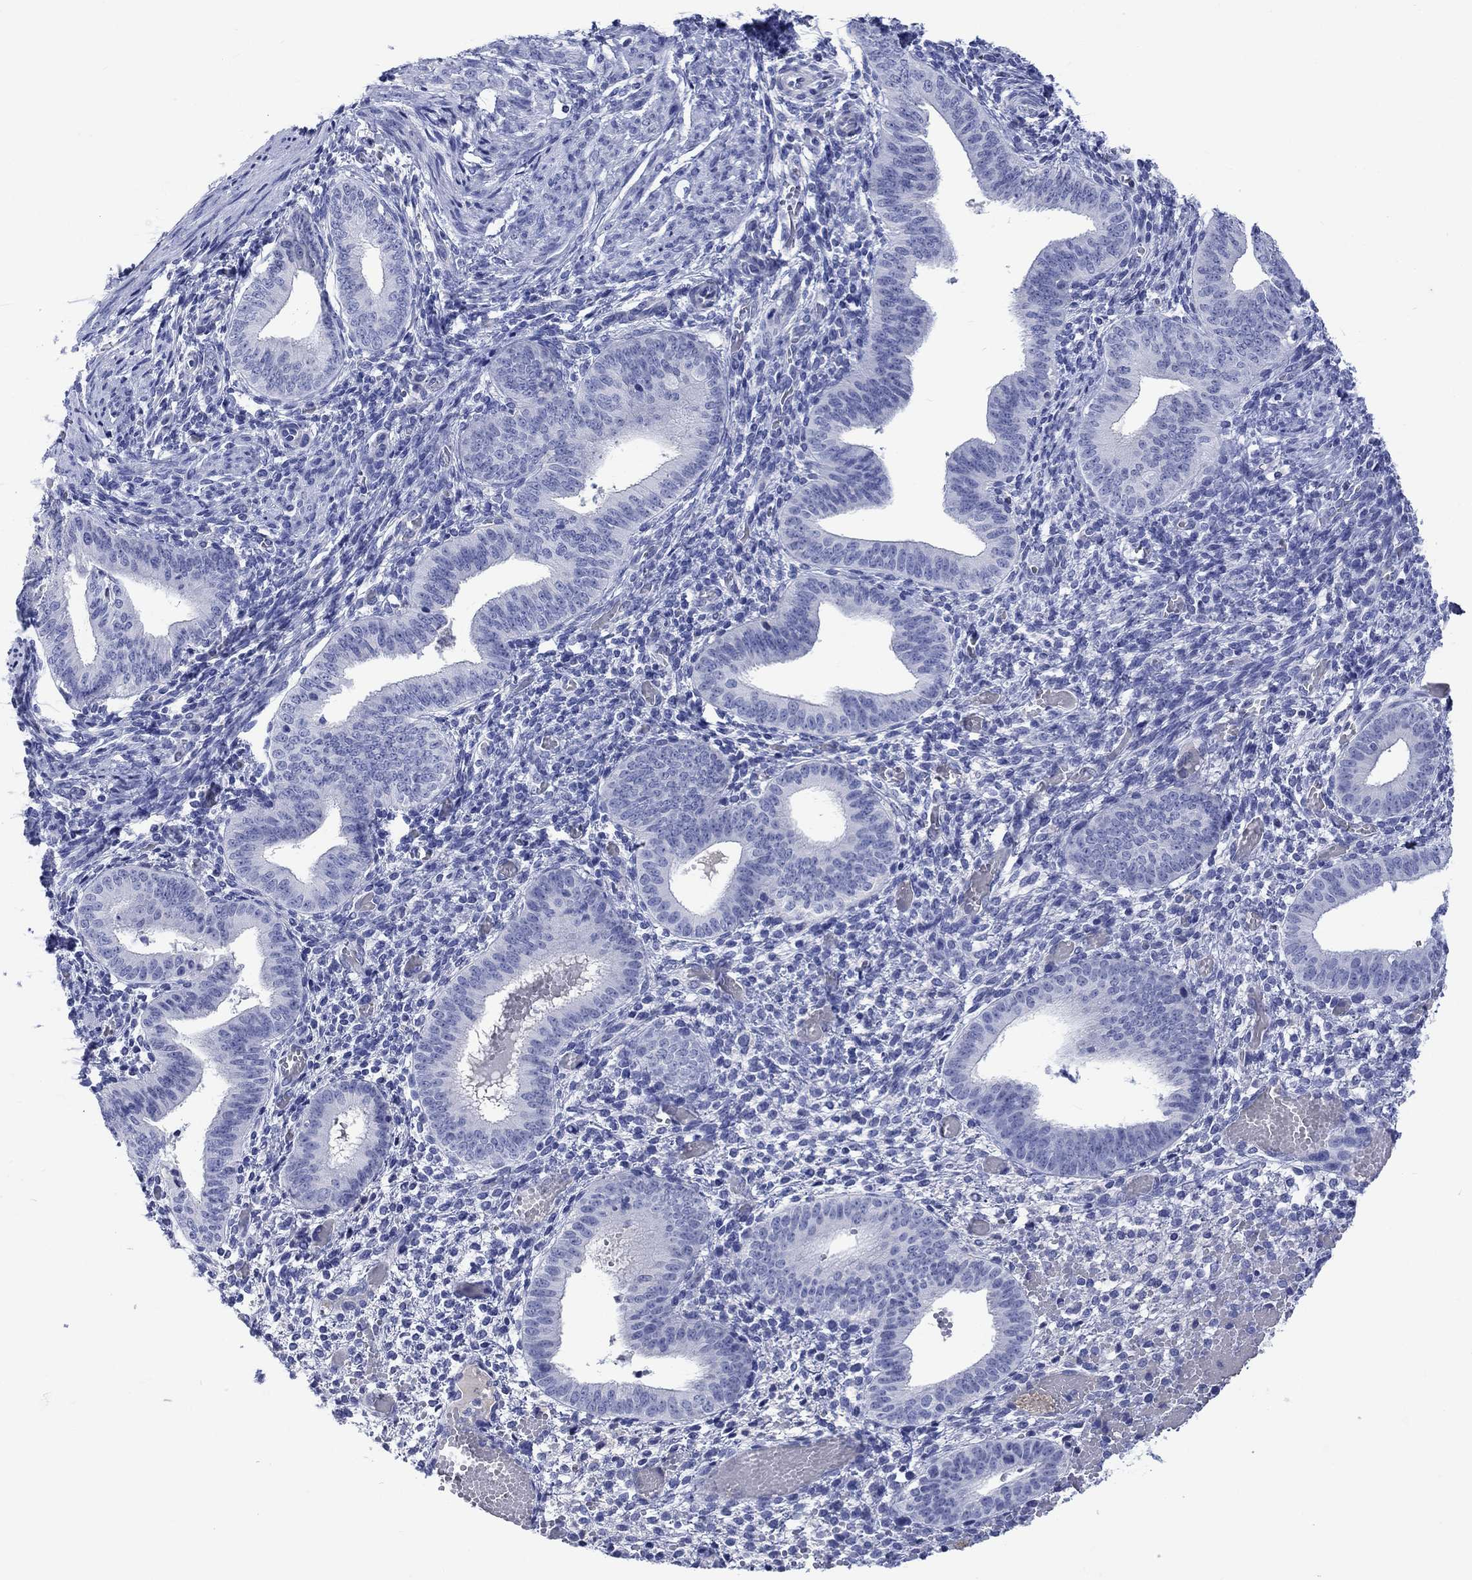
{"staining": {"intensity": "negative", "quantity": "none", "location": "none"}, "tissue": "endometrium", "cell_type": "Cells in endometrial stroma", "image_type": "normal", "snomed": [{"axis": "morphology", "description": "Normal tissue, NOS"}, {"axis": "topography", "description": "Endometrium"}], "caption": "A micrograph of endometrium stained for a protein displays no brown staining in cells in endometrial stroma.", "gene": "CACNG3", "patient": {"sex": "female", "age": 42}}